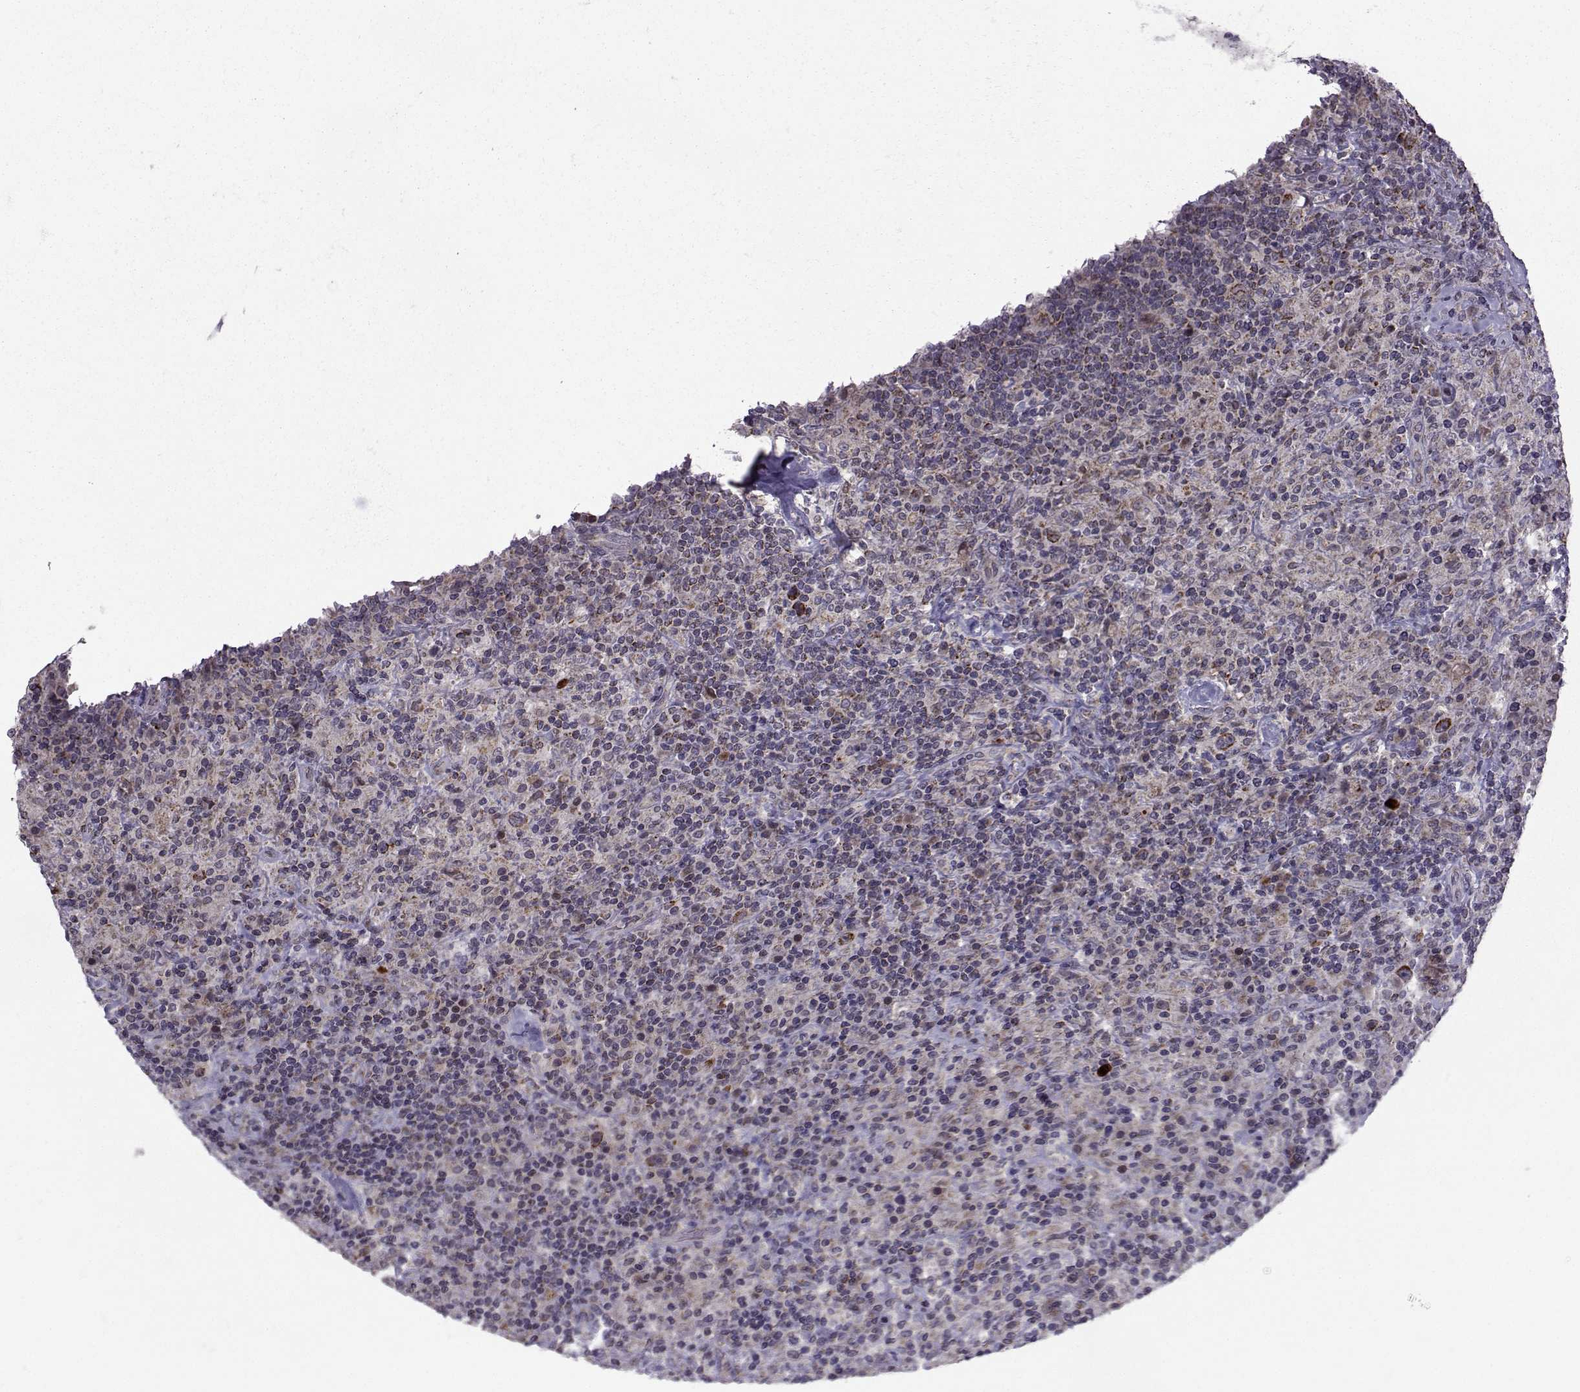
{"staining": {"intensity": "moderate", "quantity": "<25%", "location": "cytoplasmic/membranous"}, "tissue": "lymphoma", "cell_type": "Tumor cells", "image_type": "cancer", "snomed": [{"axis": "morphology", "description": "Hodgkin's disease, NOS"}, {"axis": "topography", "description": "Lymph node"}], "caption": "The image reveals immunohistochemical staining of Hodgkin's disease. There is moderate cytoplasmic/membranous expression is present in approximately <25% of tumor cells.", "gene": "NECAB3", "patient": {"sex": "male", "age": 70}}